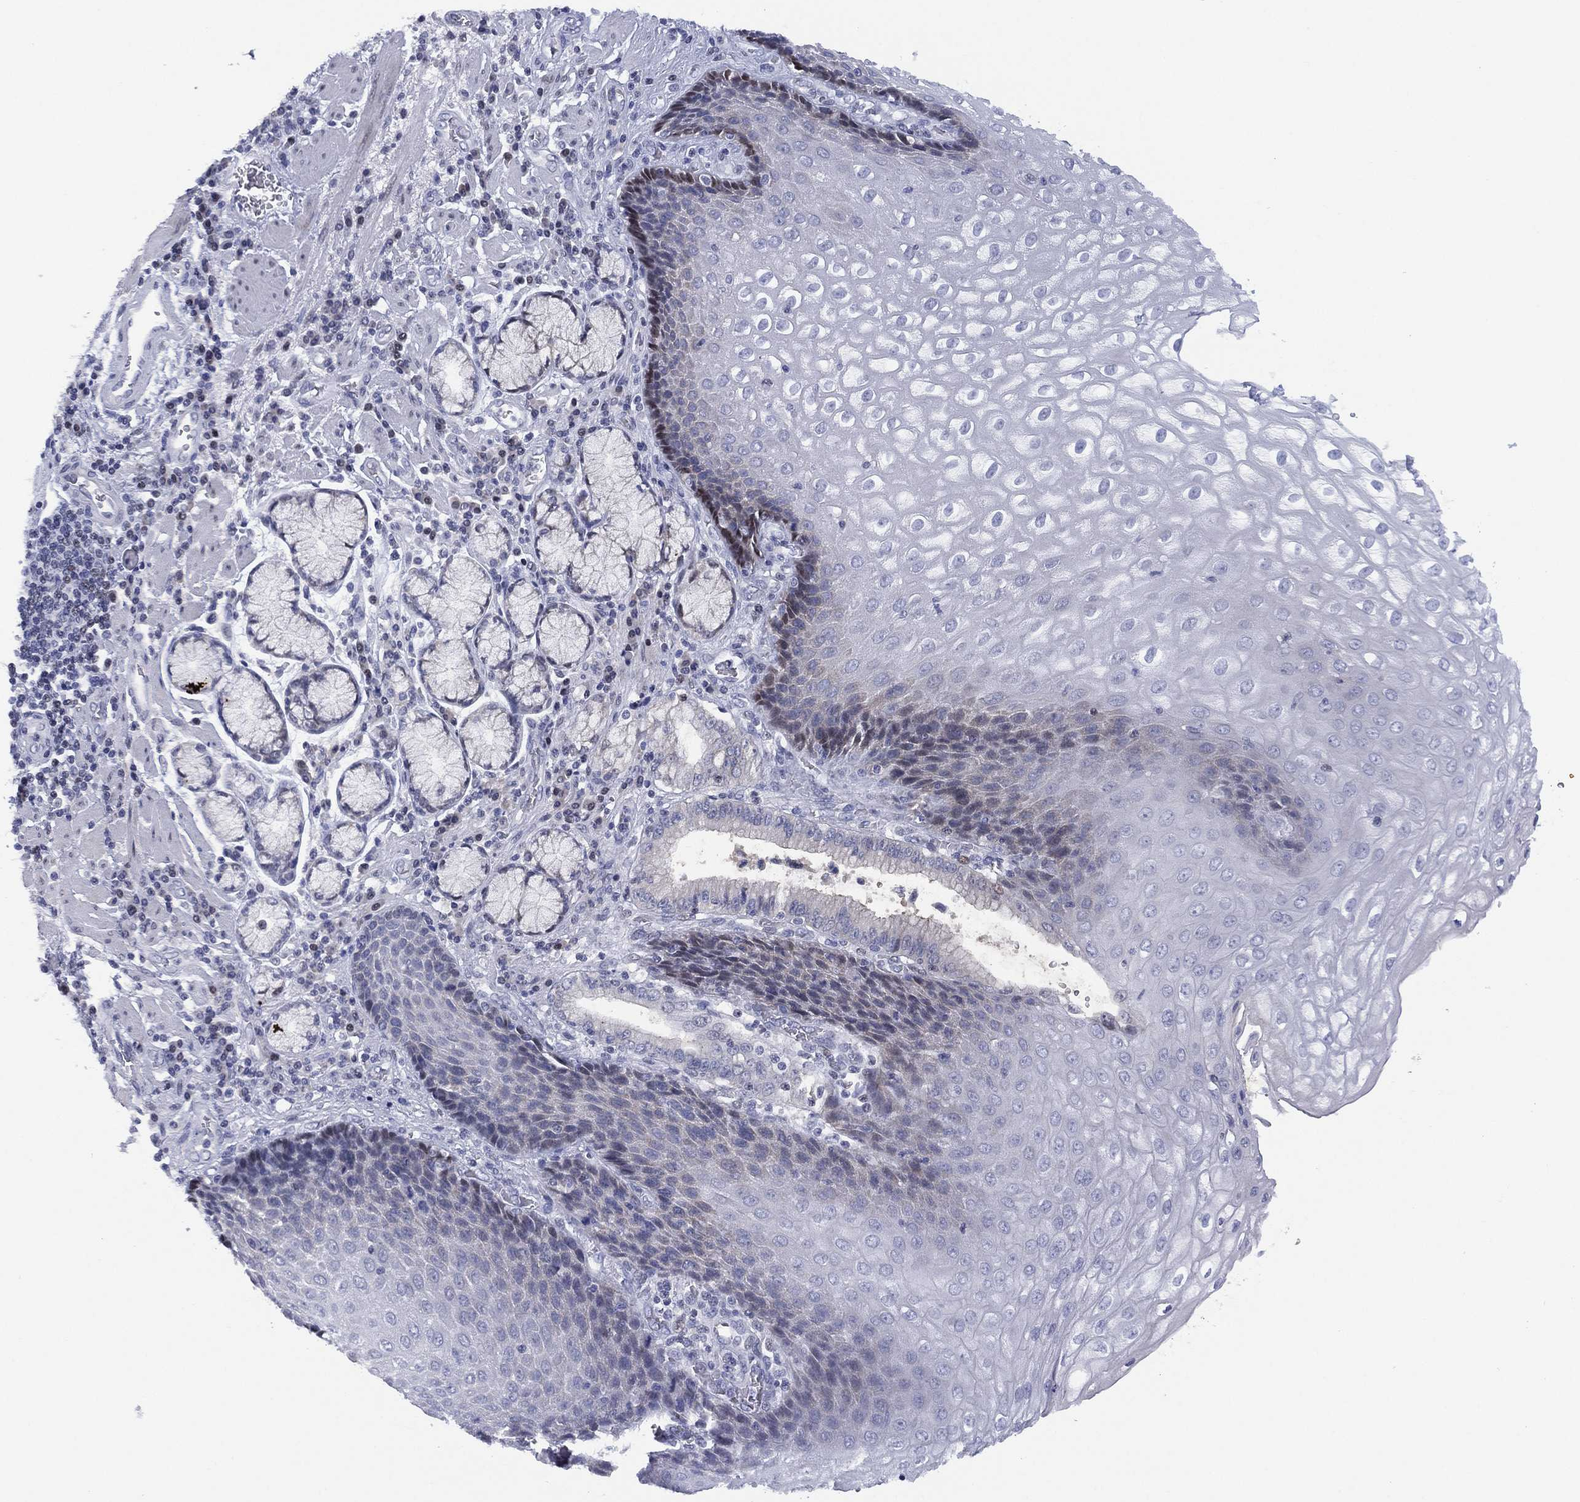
{"staining": {"intensity": "negative", "quantity": "none", "location": "none"}, "tissue": "esophagus", "cell_type": "Squamous epithelial cells", "image_type": "normal", "snomed": [{"axis": "morphology", "description": "Normal tissue, NOS"}, {"axis": "topography", "description": "Esophagus"}], "caption": "This photomicrograph is of unremarkable esophagus stained with IHC to label a protein in brown with the nuclei are counter-stained blue. There is no positivity in squamous epithelial cells. (Brightfield microscopy of DAB IHC at high magnification).", "gene": "SLC4A4", "patient": {"sex": "male", "age": 57}}